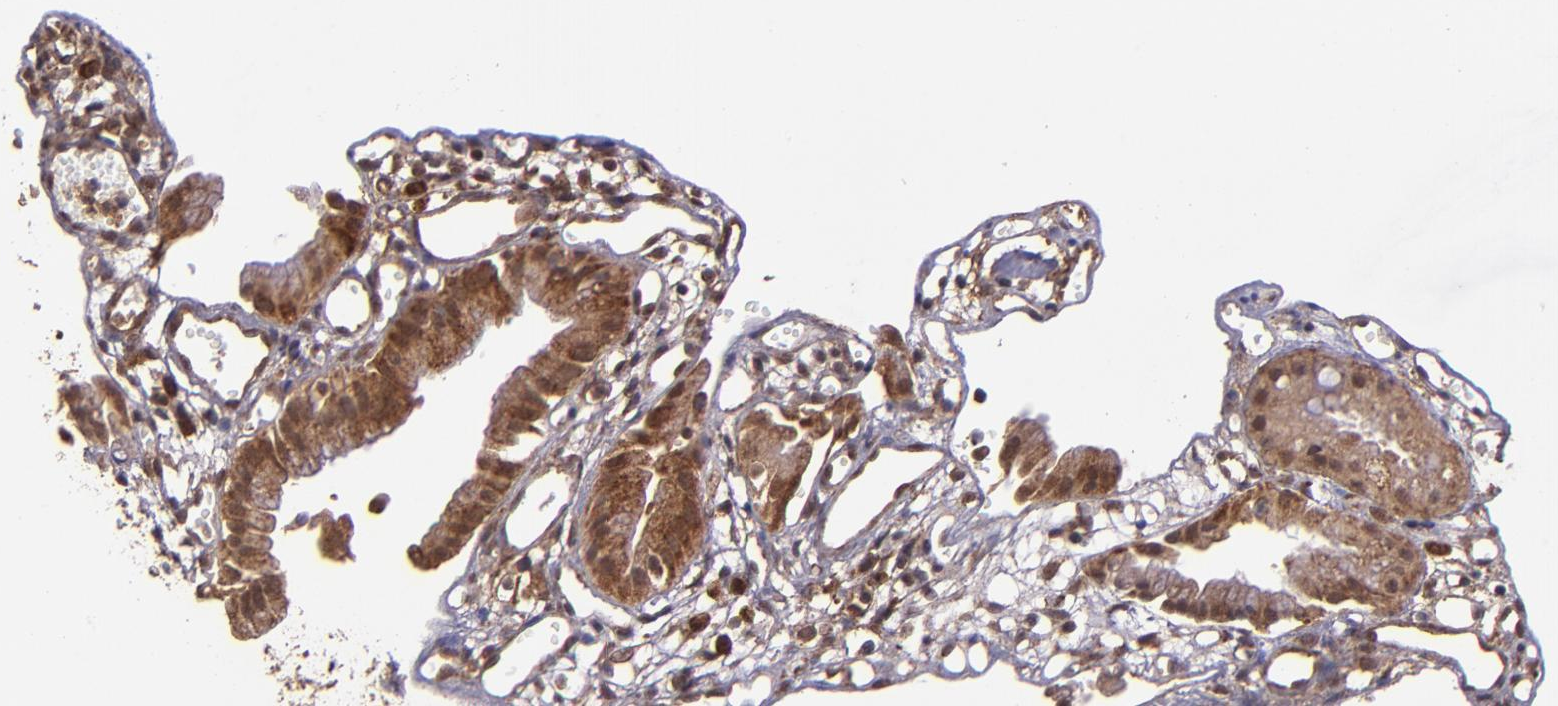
{"staining": {"intensity": "strong", "quantity": ">75%", "location": "cytoplasmic/membranous"}, "tissue": "gallbladder", "cell_type": "Glandular cells", "image_type": "normal", "snomed": [{"axis": "morphology", "description": "Normal tissue, NOS"}, {"axis": "topography", "description": "Gallbladder"}], "caption": "IHC (DAB (3,3'-diaminobenzidine)) staining of unremarkable gallbladder exhibits strong cytoplasmic/membranous protein staining in about >75% of glandular cells.", "gene": "USP51", "patient": {"sex": "male", "age": 65}}